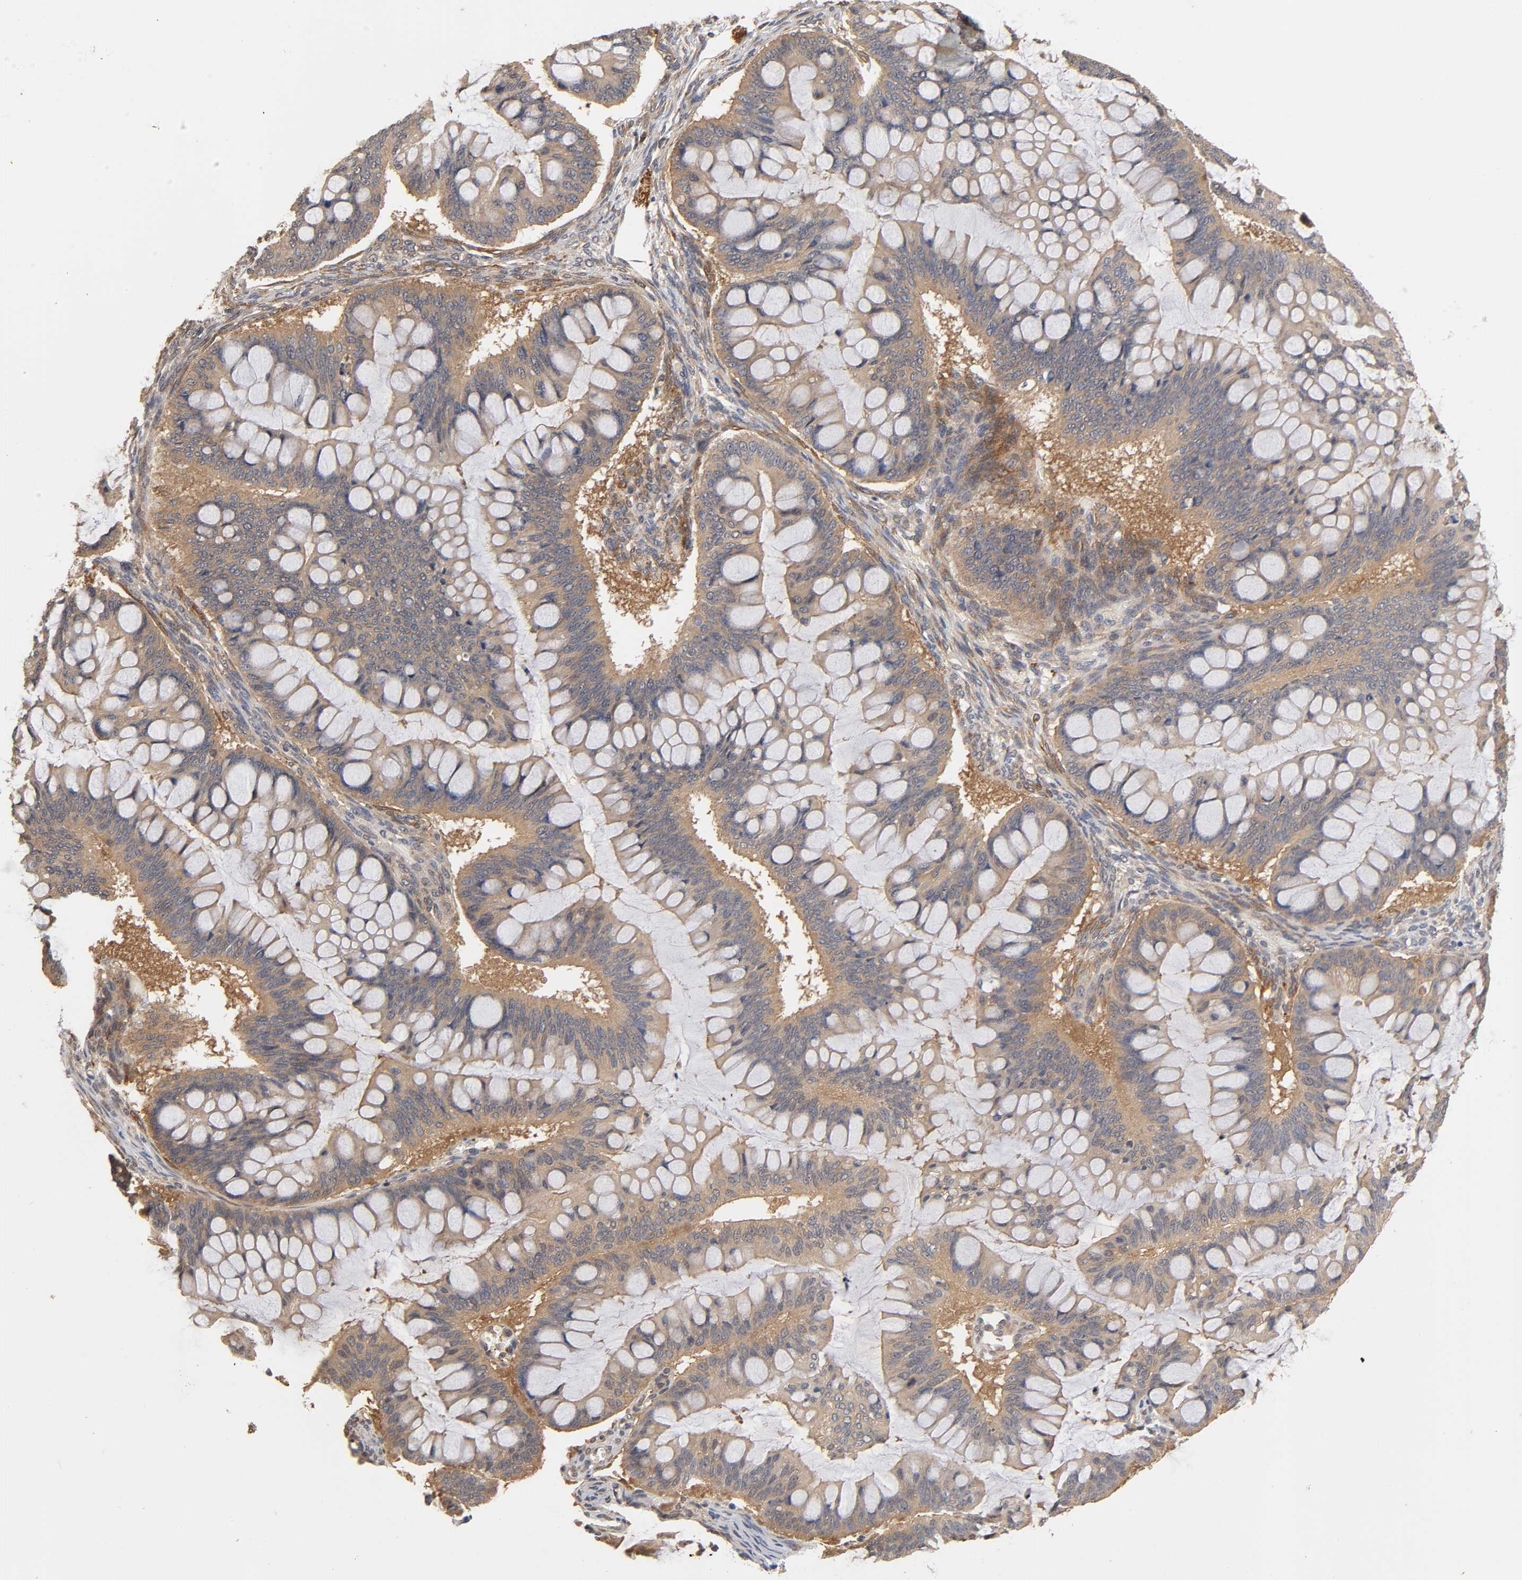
{"staining": {"intensity": "weak", "quantity": ">75%", "location": "cytoplasmic/membranous"}, "tissue": "ovarian cancer", "cell_type": "Tumor cells", "image_type": "cancer", "snomed": [{"axis": "morphology", "description": "Cystadenocarcinoma, mucinous, NOS"}, {"axis": "topography", "description": "Ovary"}], "caption": "The micrograph displays immunohistochemical staining of ovarian mucinous cystadenocarcinoma. There is weak cytoplasmic/membranous expression is seen in approximately >75% of tumor cells.", "gene": "PDE5A", "patient": {"sex": "female", "age": 73}}